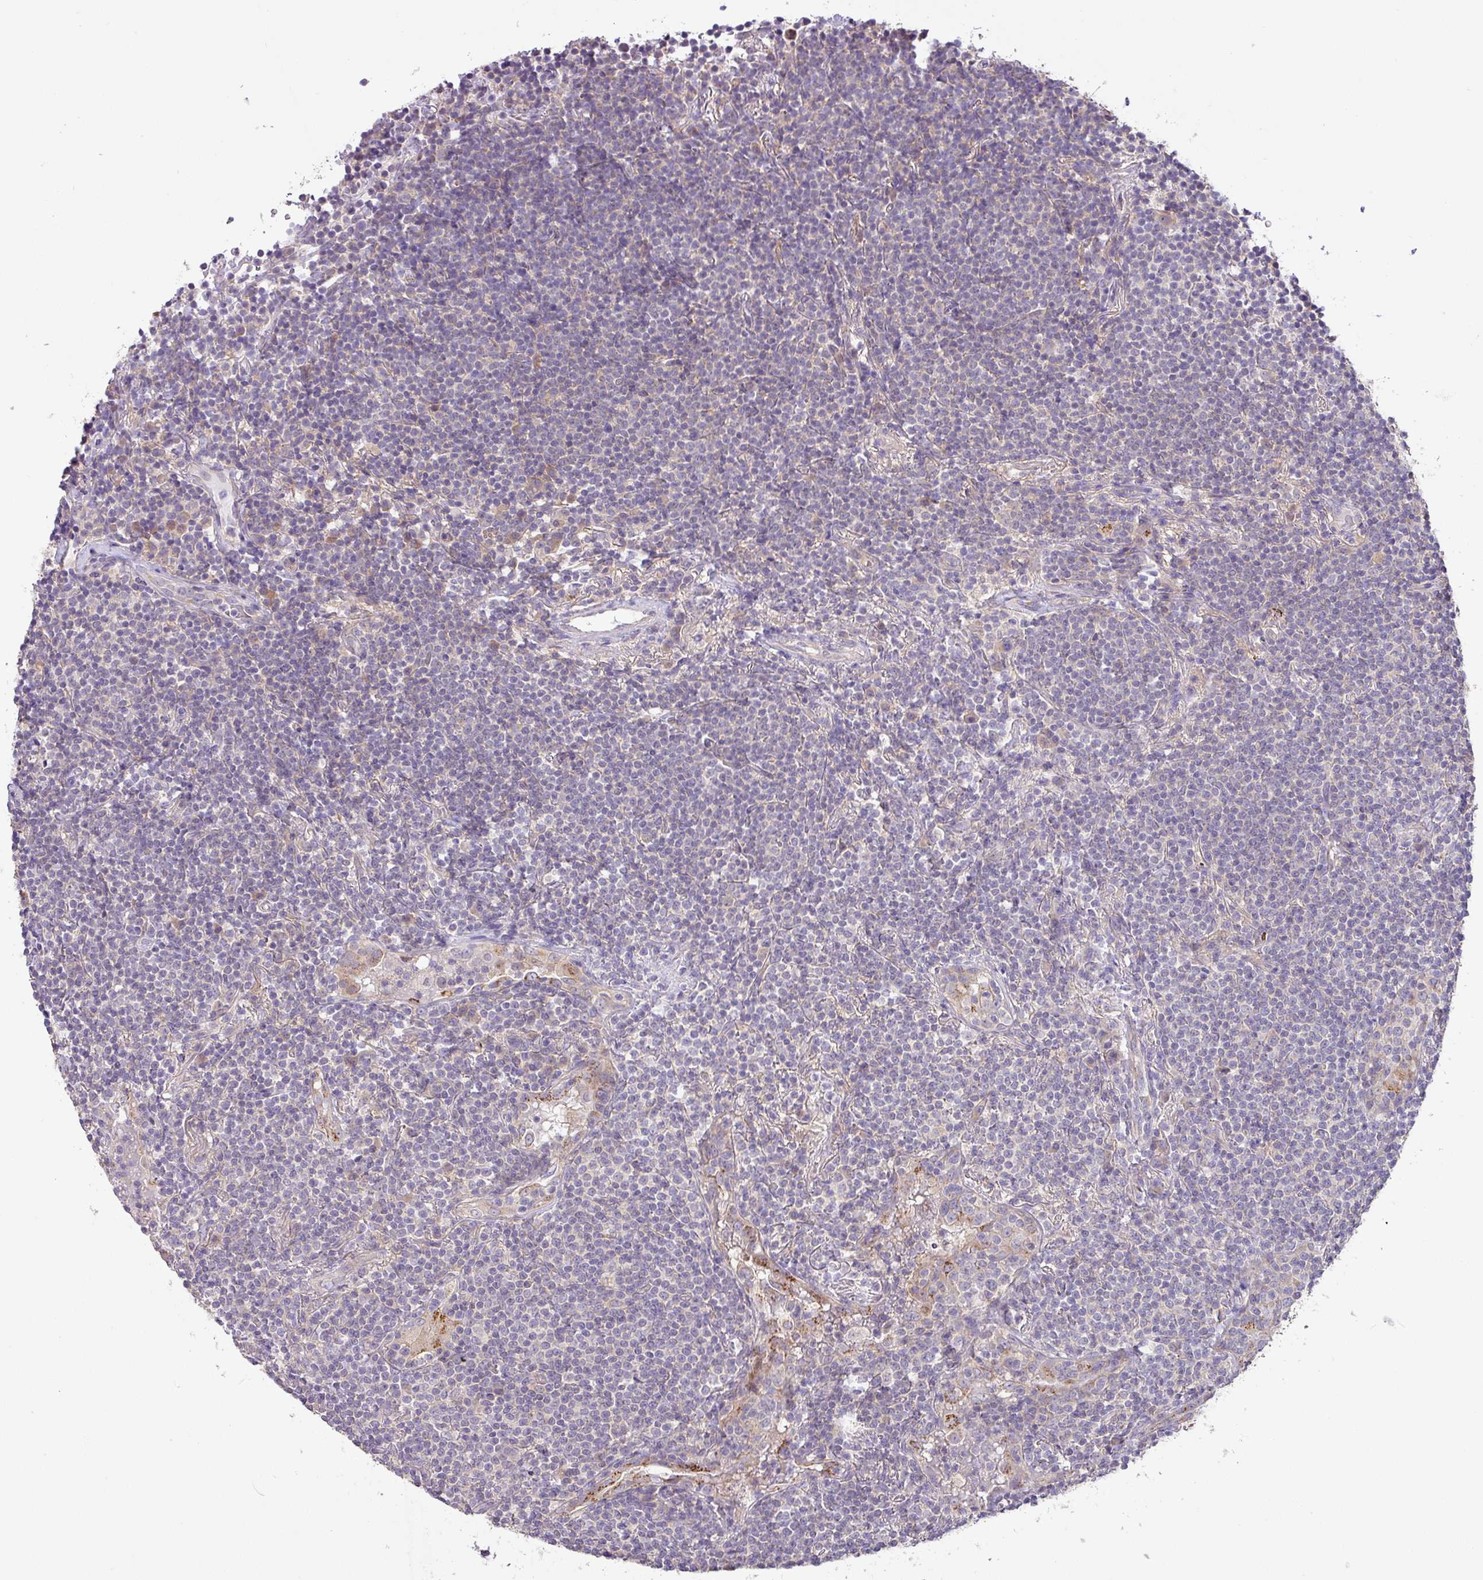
{"staining": {"intensity": "negative", "quantity": "none", "location": "none"}, "tissue": "lymphoma", "cell_type": "Tumor cells", "image_type": "cancer", "snomed": [{"axis": "morphology", "description": "Malignant lymphoma, non-Hodgkin's type, Low grade"}, {"axis": "topography", "description": "Lung"}], "caption": "Protein analysis of lymphoma displays no significant expression in tumor cells.", "gene": "GALNT12", "patient": {"sex": "female", "age": 71}}